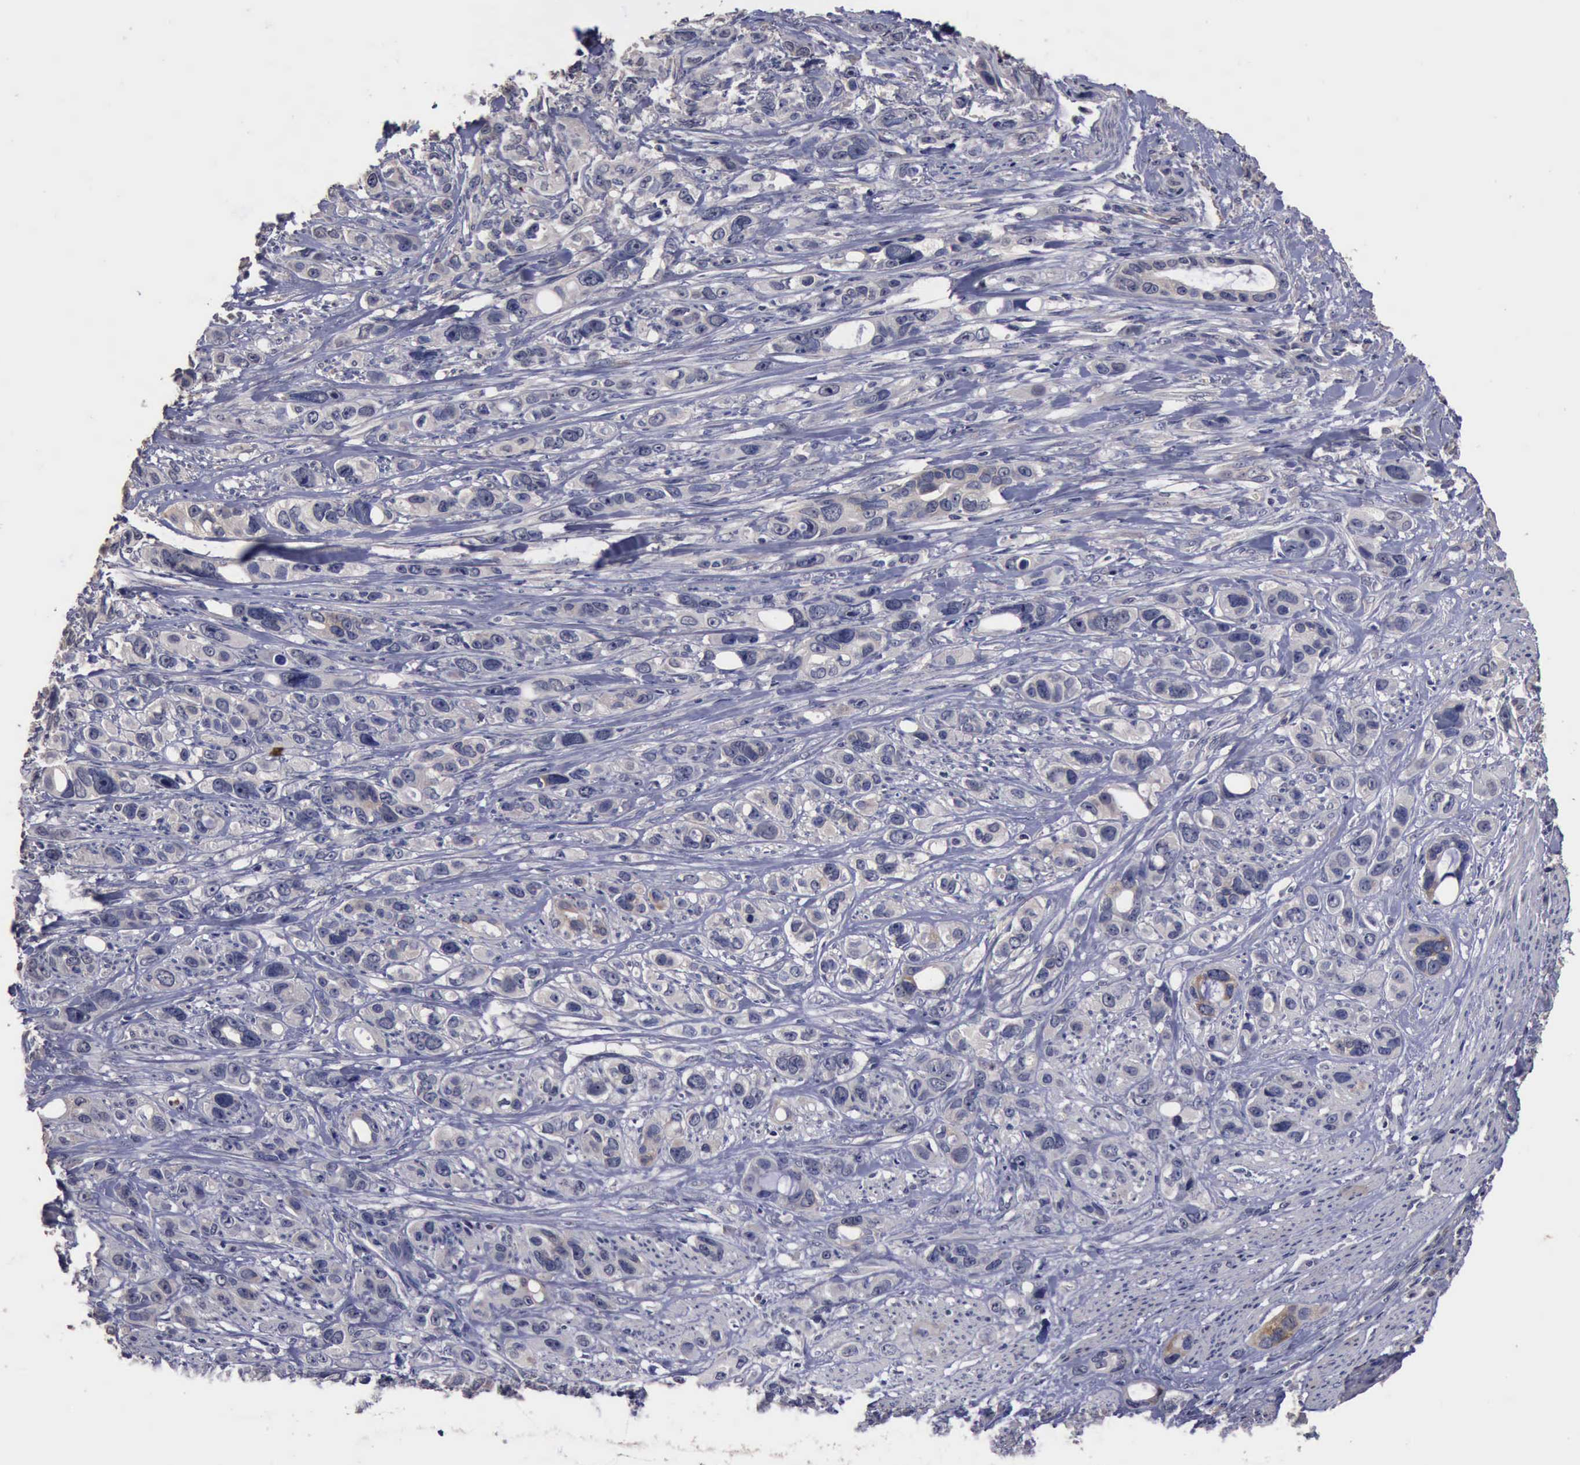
{"staining": {"intensity": "negative", "quantity": "none", "location": "none"}, "tissue": "stomach cancer", "cell_type": "Tumor cells", "image_type": "cancer", "snomed": [{"axis": "morphology", "description": "Adenocarcinoma, NOS"}, {"axis": "topography", "description": "Stomach, upper"}], "caption": "Tumor cells are negative for protein expression in human stomach adenocarcinoma.", "gene": "CRKL", "patient": {"sex": "male", "age": 47}}